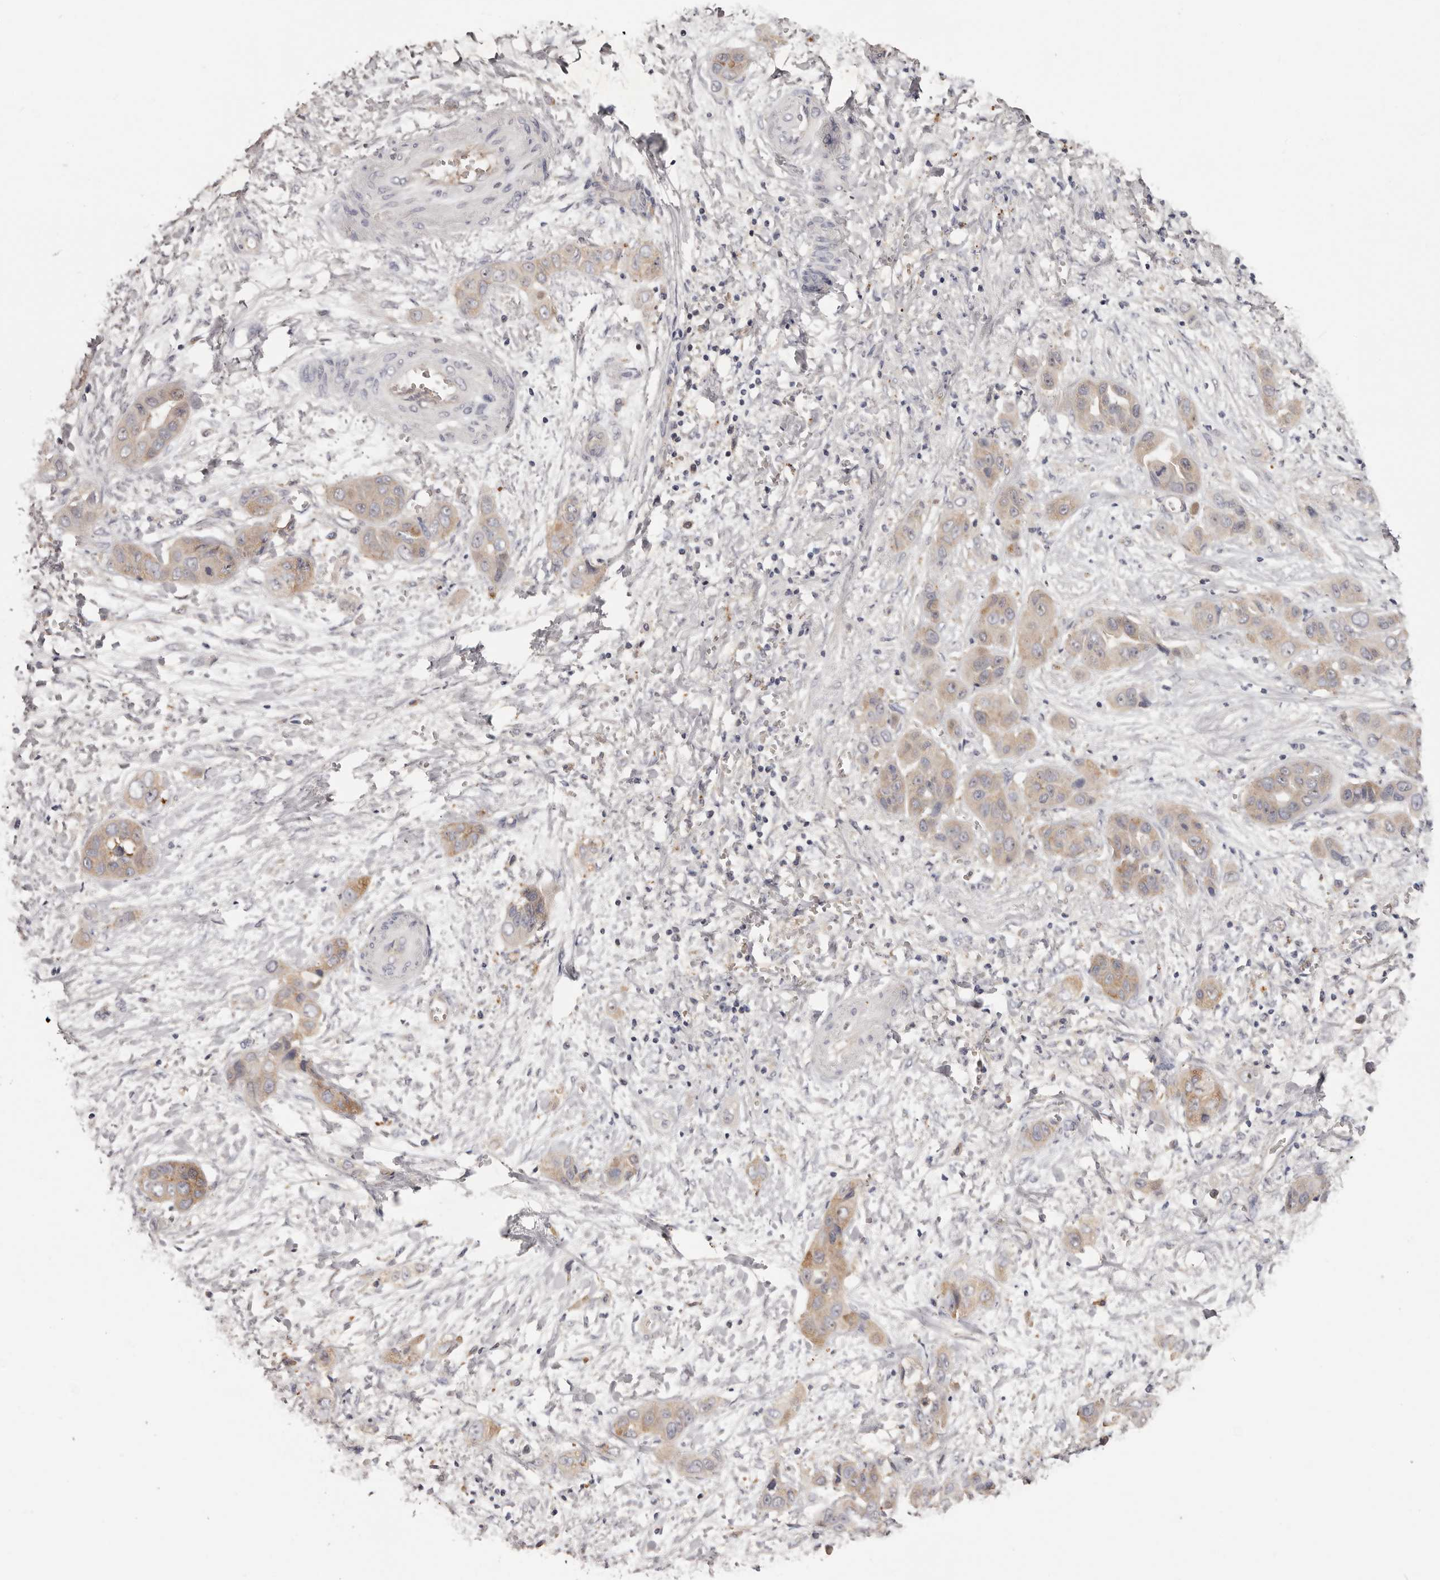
{"staining": {"intensity": "weak", "quantity": "25%-75%", "location": "cytoplasmic/membranous"}, "tissue": "liver cancer", "cell_type": "Tumor cells", "image_type": "cancer", "snomed": [{"axis": "morphology", "description": "Cholangiocarcinoma"}, {"axis": "topography", "description": "Liver"}], "caption": "A brown stain highlights weak cytoplasmic/membranous staining of a protein in human liver cholangiocarcinoma tumor cells.", "gene": "LTV1", "patient": {"sex": "female", "age": 52}}